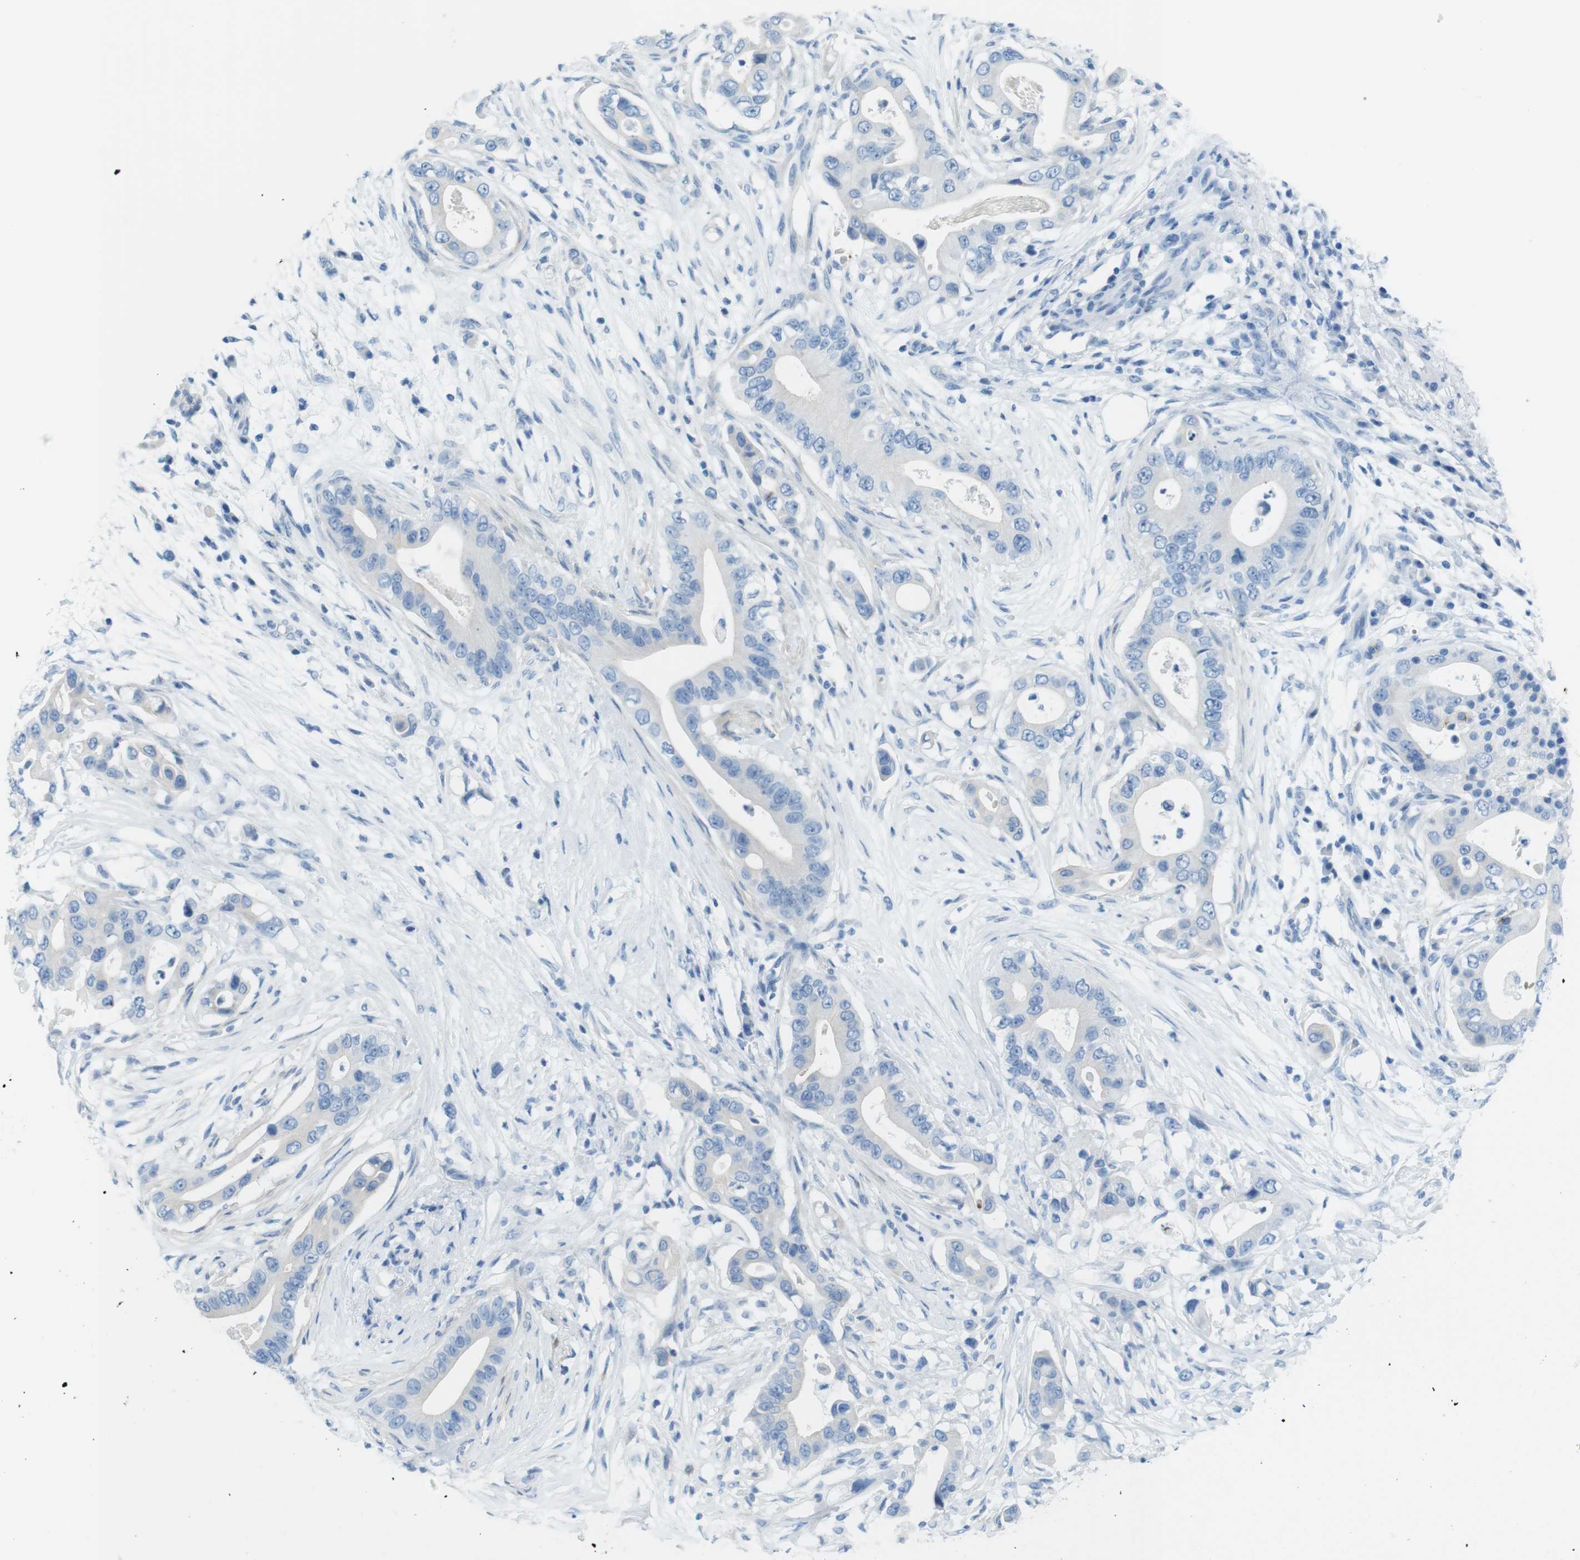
{"staining": {"intensity": "negative", "quantity": "none", "location": "none"}, "tissue": "pancreatic cancer", "cell_type": "Tumor cells", "image_type": "cancer", "snomed": [{"axis": "morphology", "description": "Adenocarcinoma, NOS"}, {"axis": "topography", "description": "Pancreas"}], "caption": "This is an IHC micrograph of human pancreatic cancer. There is no expression in tumor cells.", "gene": "GAP43", "patient": {"sex": "male", "age": 77}}